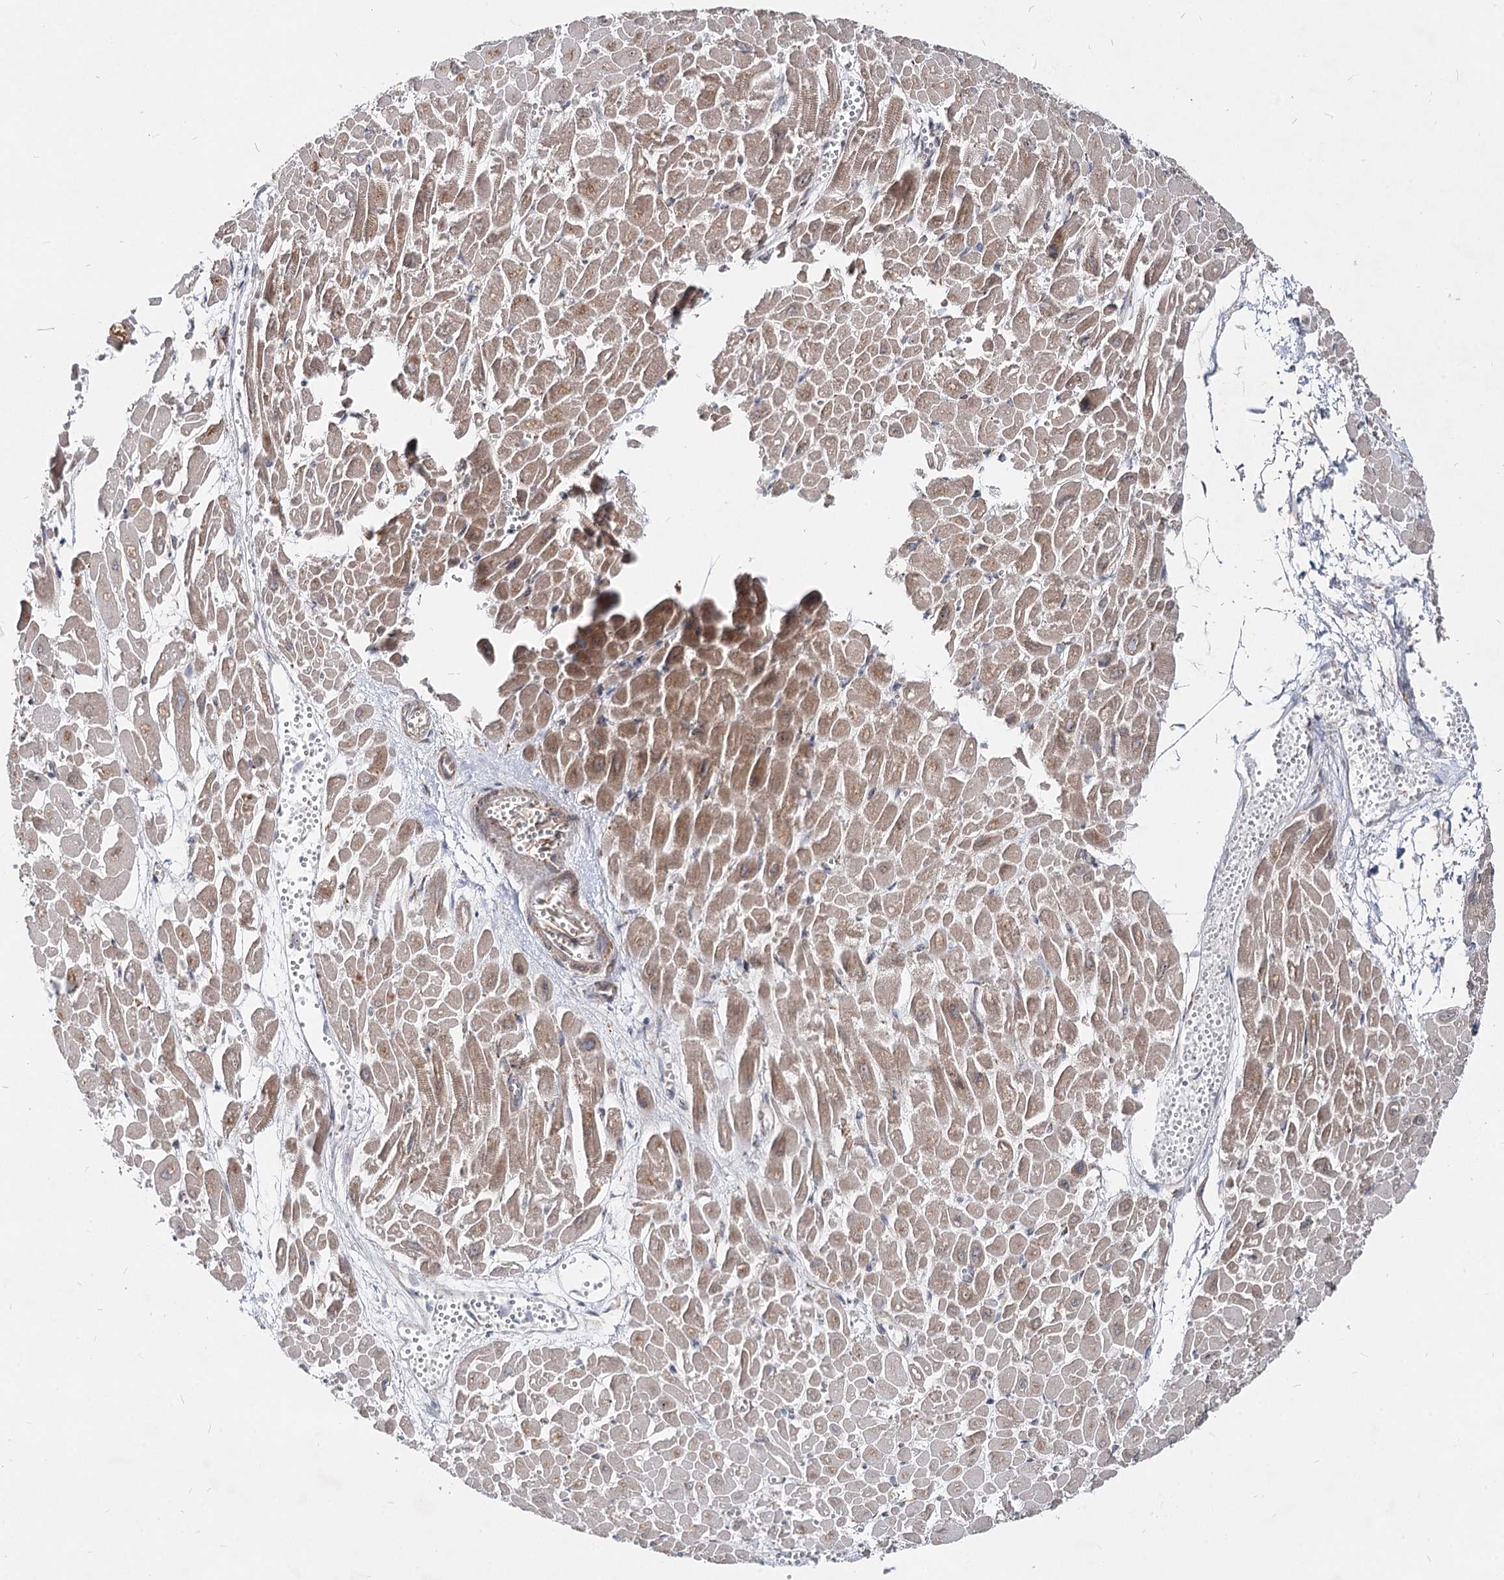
{"staining": {"intensity": "moderate", "quantity": "25%-75%", "location": "cytoplasmic/membranous"}, "tissue": "heart muscle", "cell_type": "Cardiomyocytes", "image_type": "normal", "snomed": [{"axis": "morphology", "description": "Normal tissue, NOS"}, {"axis": "topography", "description": "Heart"}], "caption": "Immunohistochemical staining of benign human heart muscle displays medium levels of moderate cytoplasmic/membranous staining in about 25%-75% of cardiomyocytes.", "gene": "SPART", "patient": {"sex": "male", "age": 54}}